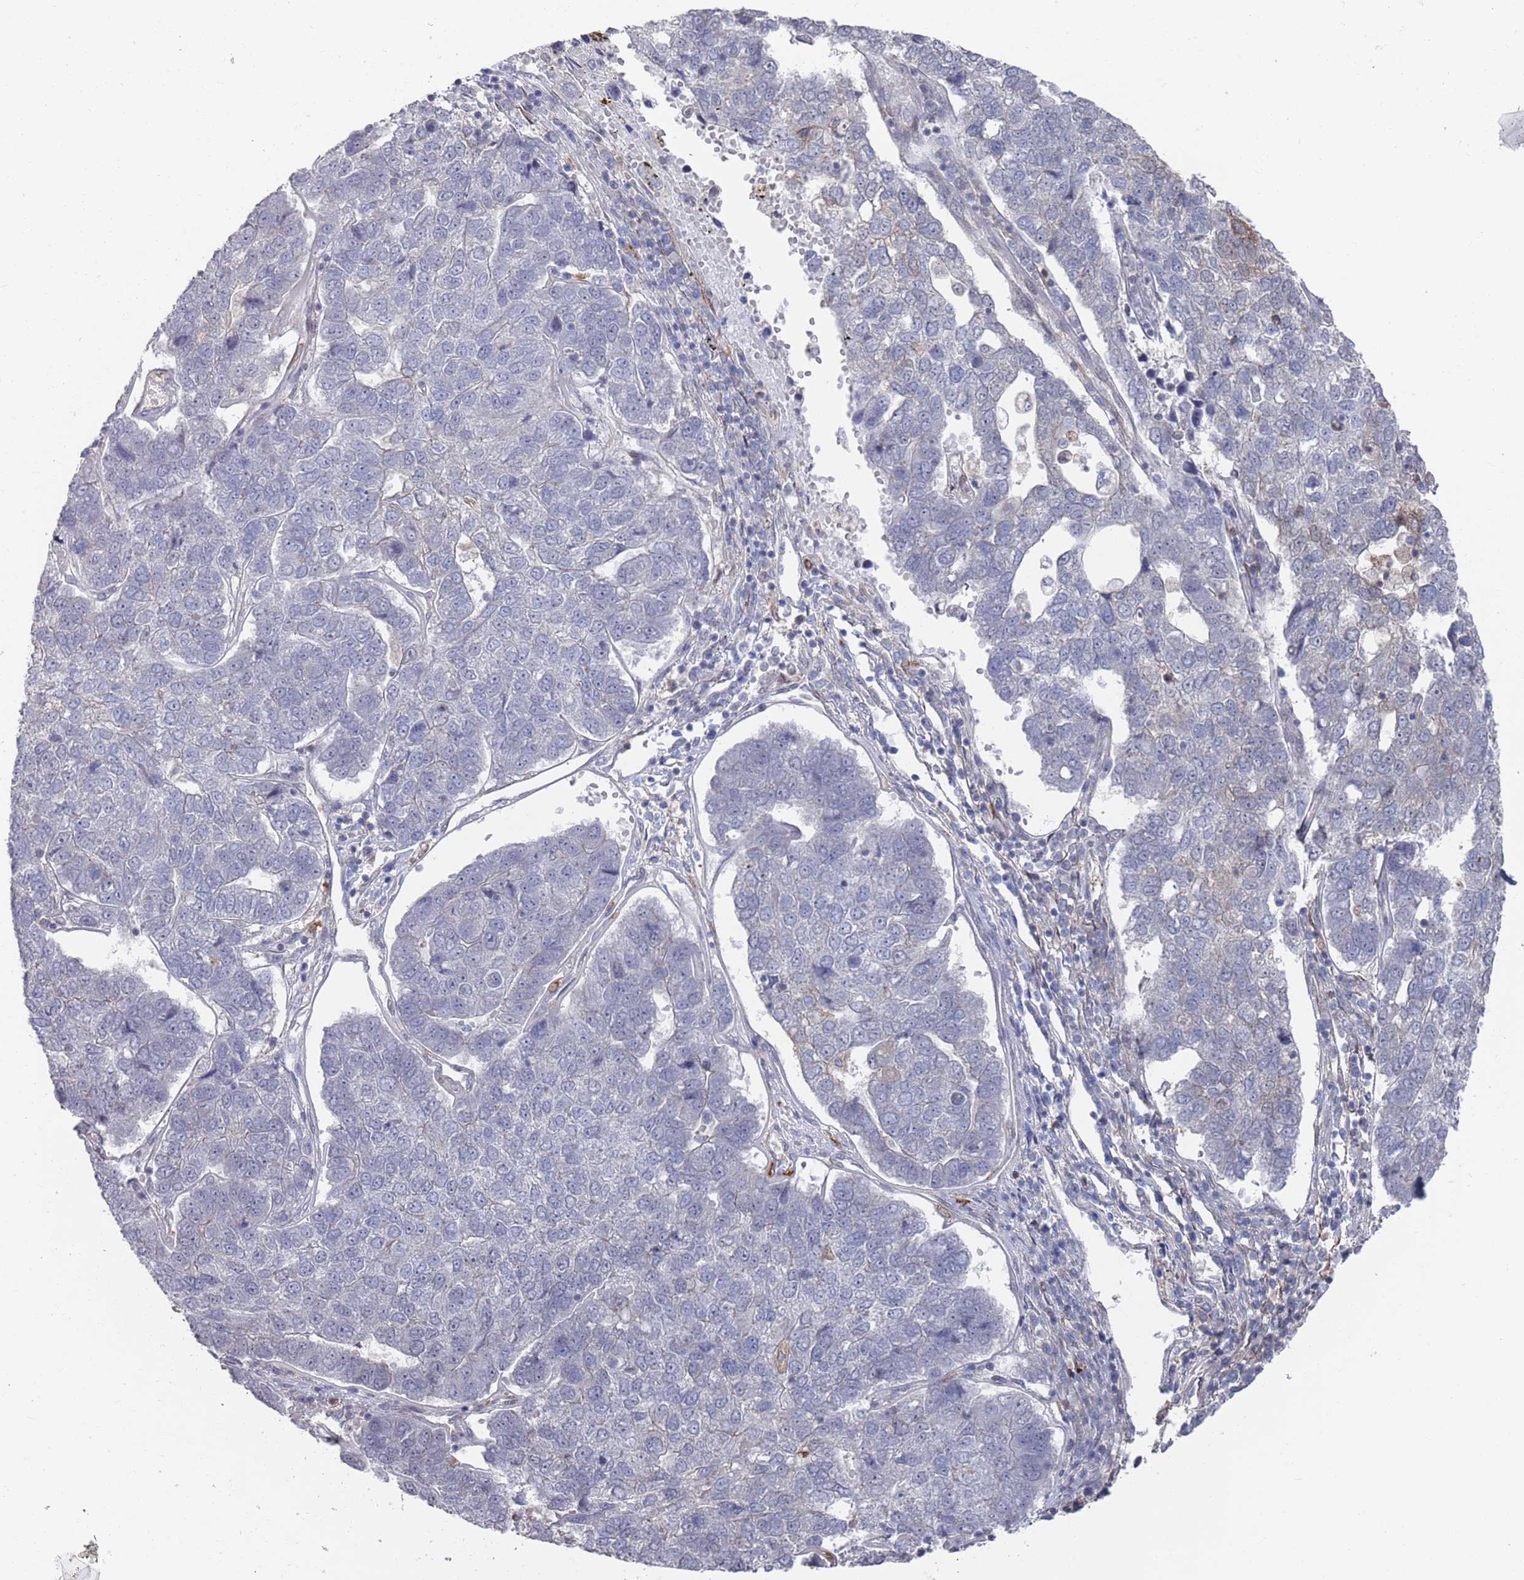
{"staining": {"intensity": "negative", "quantity": "none", "location": "none"}, "tissue": "pancreatic cancer", "cell_type": "Tumor cells", "image_type": "cancer", "snomed": [{"axis": "morphology", "description": "Adenocarcinoma, NOS"}, {"axis": "topography", "description": "Pancreas"}], "caption": "High power microscopy photomicrograph of an immunohistochemistry (IHC) image of pancreatic cancer (adenocarcinoma), revealing no significant expression in tumor cells.", "gene": "DGKD", "patient": {"sex": "female", "age": 61}}